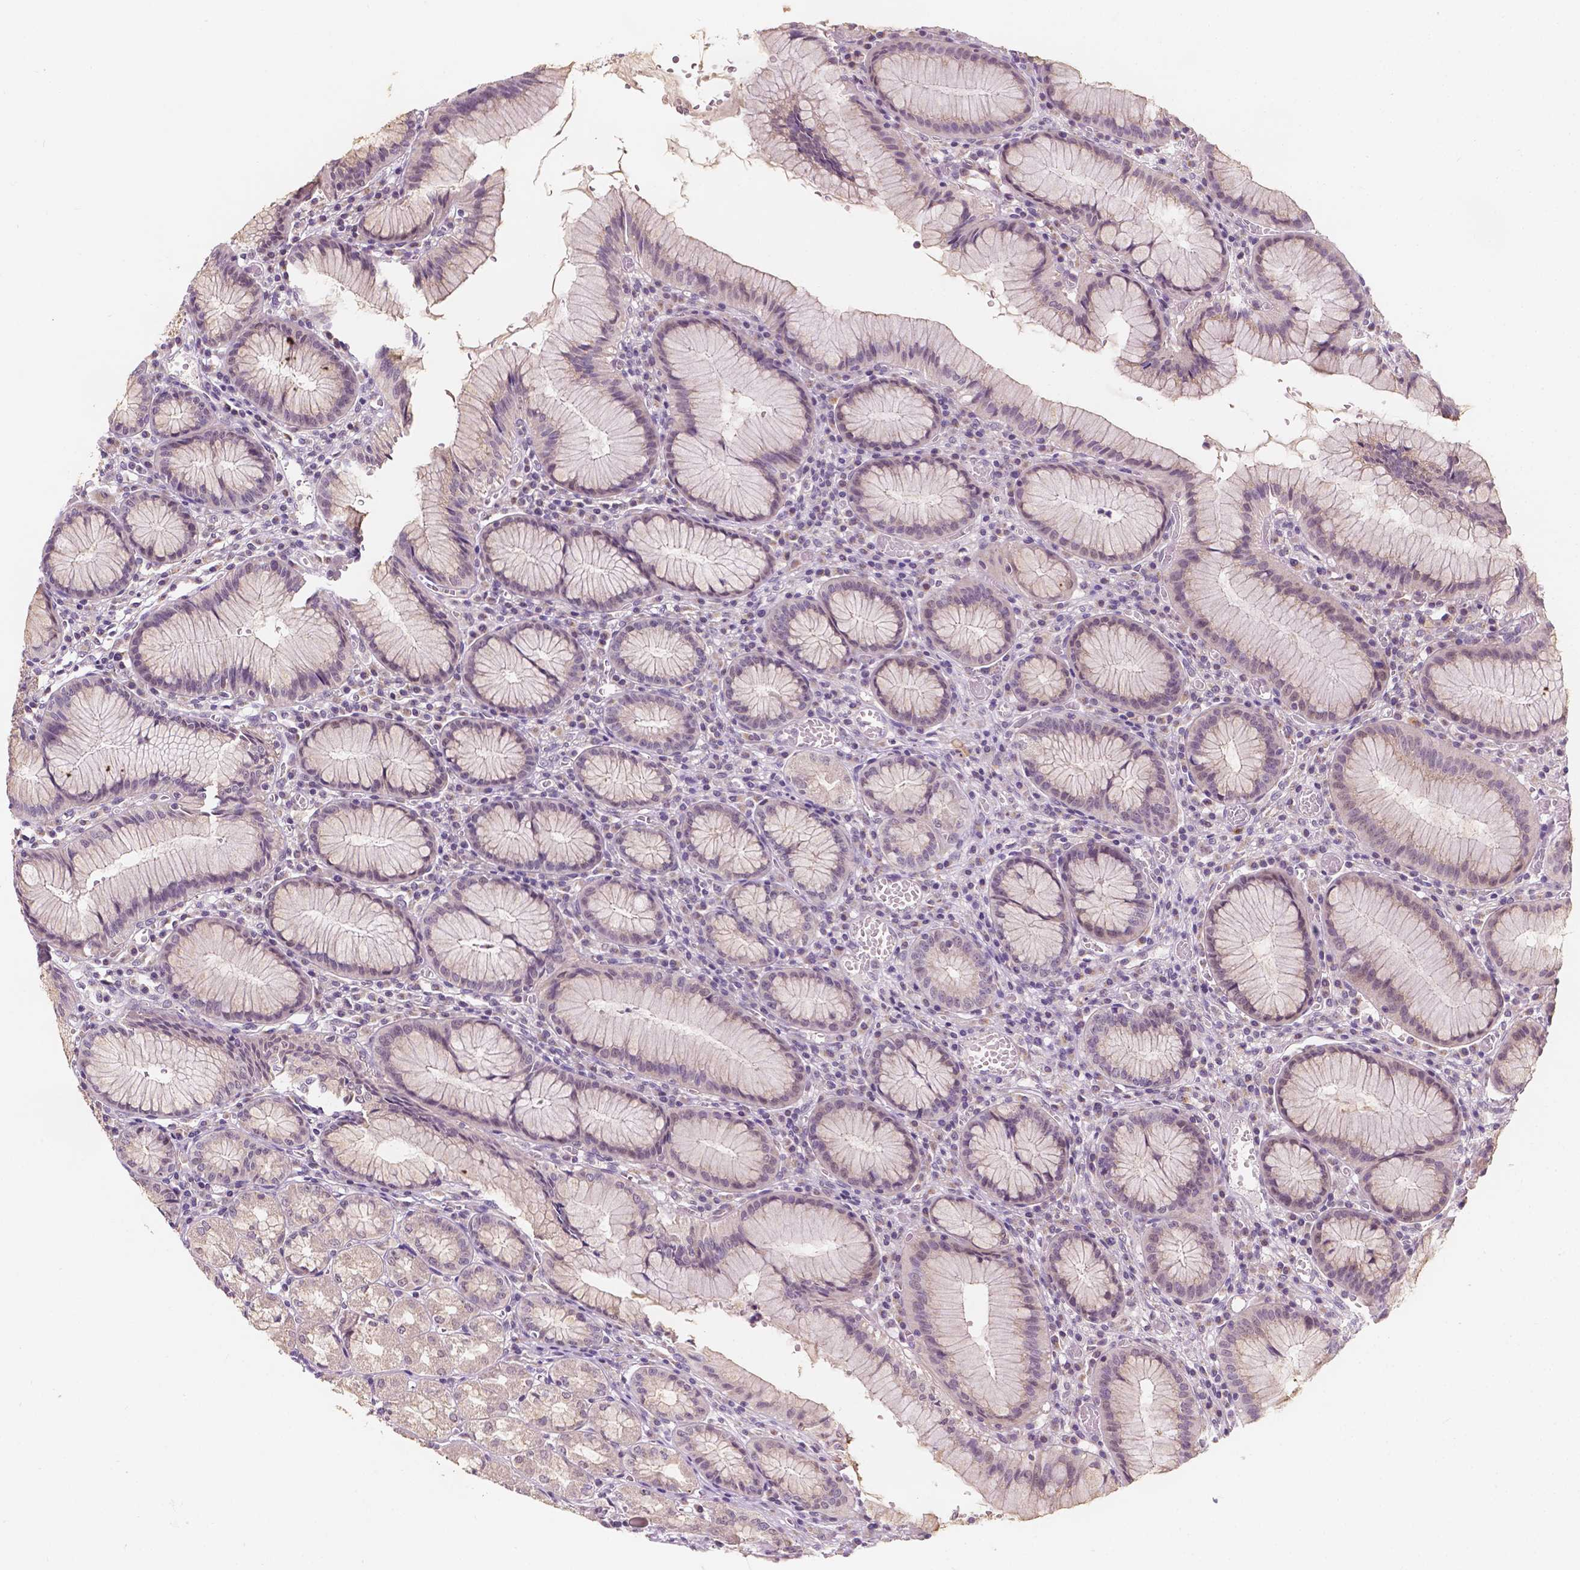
{"staining": {"intensity": "weak", "quantity": "<25%", "location": "cytoplasmic/membranous"}, "tissue": "stomach", "cell_type": "Glandular cells", "image_type": "normal", "snomed": [{"axis": "morphology", "description": "Normal tissue, NOS"}, {"axis": "topography", "description": "Stomach"}], "caption": "Immunohistochemistry photomicrograph of benign human stomach stained for a protein (brown), which shows no expression in glandular cells.", "gene": "SIRT2", "patient": {"sex": "male", "age": 55}}